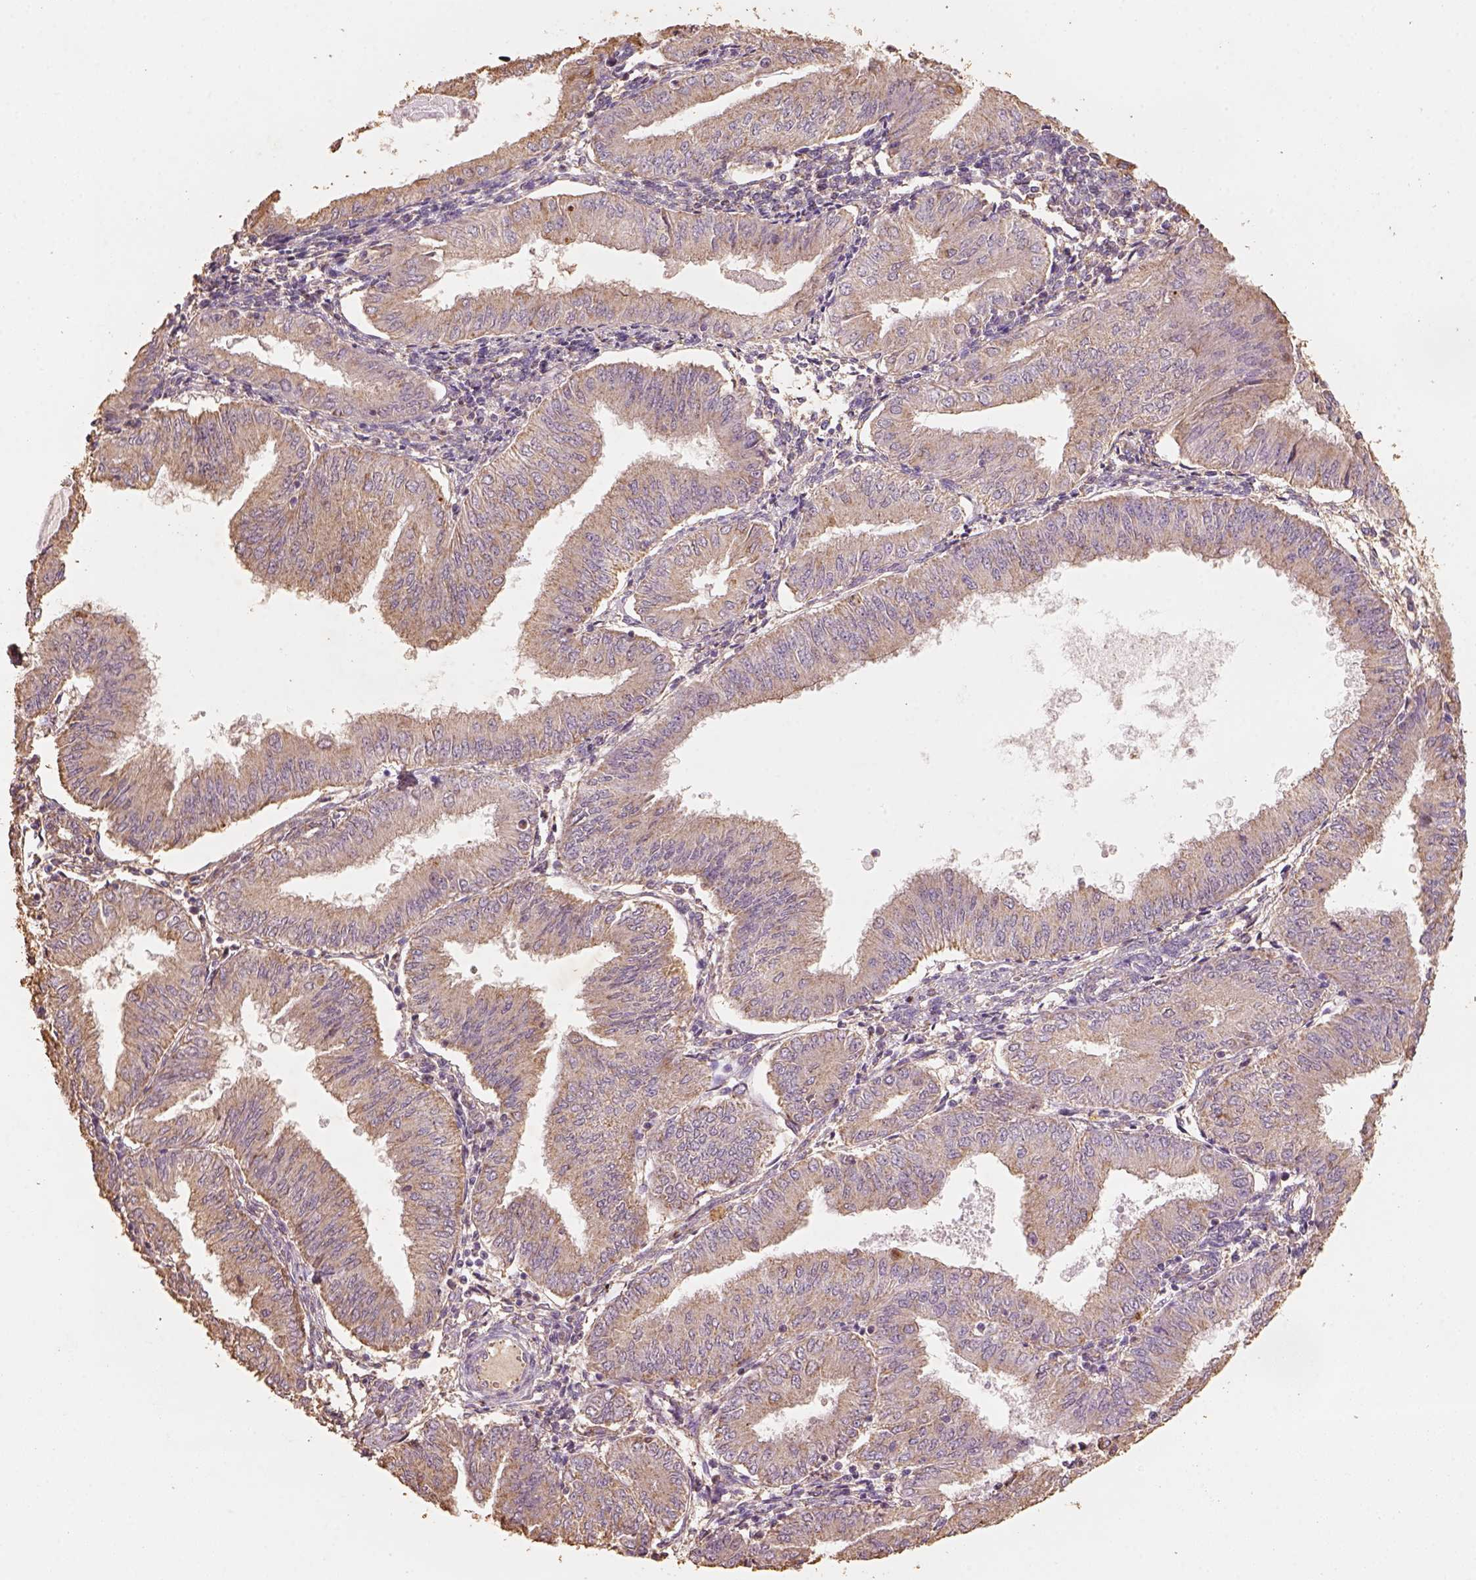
{"staining": {"intensity": "moderate", "quantity": ">75%", "location": "cytoplasmic/membranous"}, "tissue": "endometrial cancer", "cell_type": "Tumor cells", "image_type": "cancer", "snomed": [{"axis": "morphology", "description": "Adenocarcinoma, NOS"}, {"axis": "topography", "description": "Endometrium"}], "caption": "Moderate cytoplasmic/membranous protein expression is appreciated in about >75% of tumor cells in endometrial cancer (adenocarcinoma). The staining was performed using DAB, with brown indicating positive protein expression. Nuclei are stained blue with hematoxylin.", "gene": "AP2B1", "patient": {"sex": "female", "age": 53}}